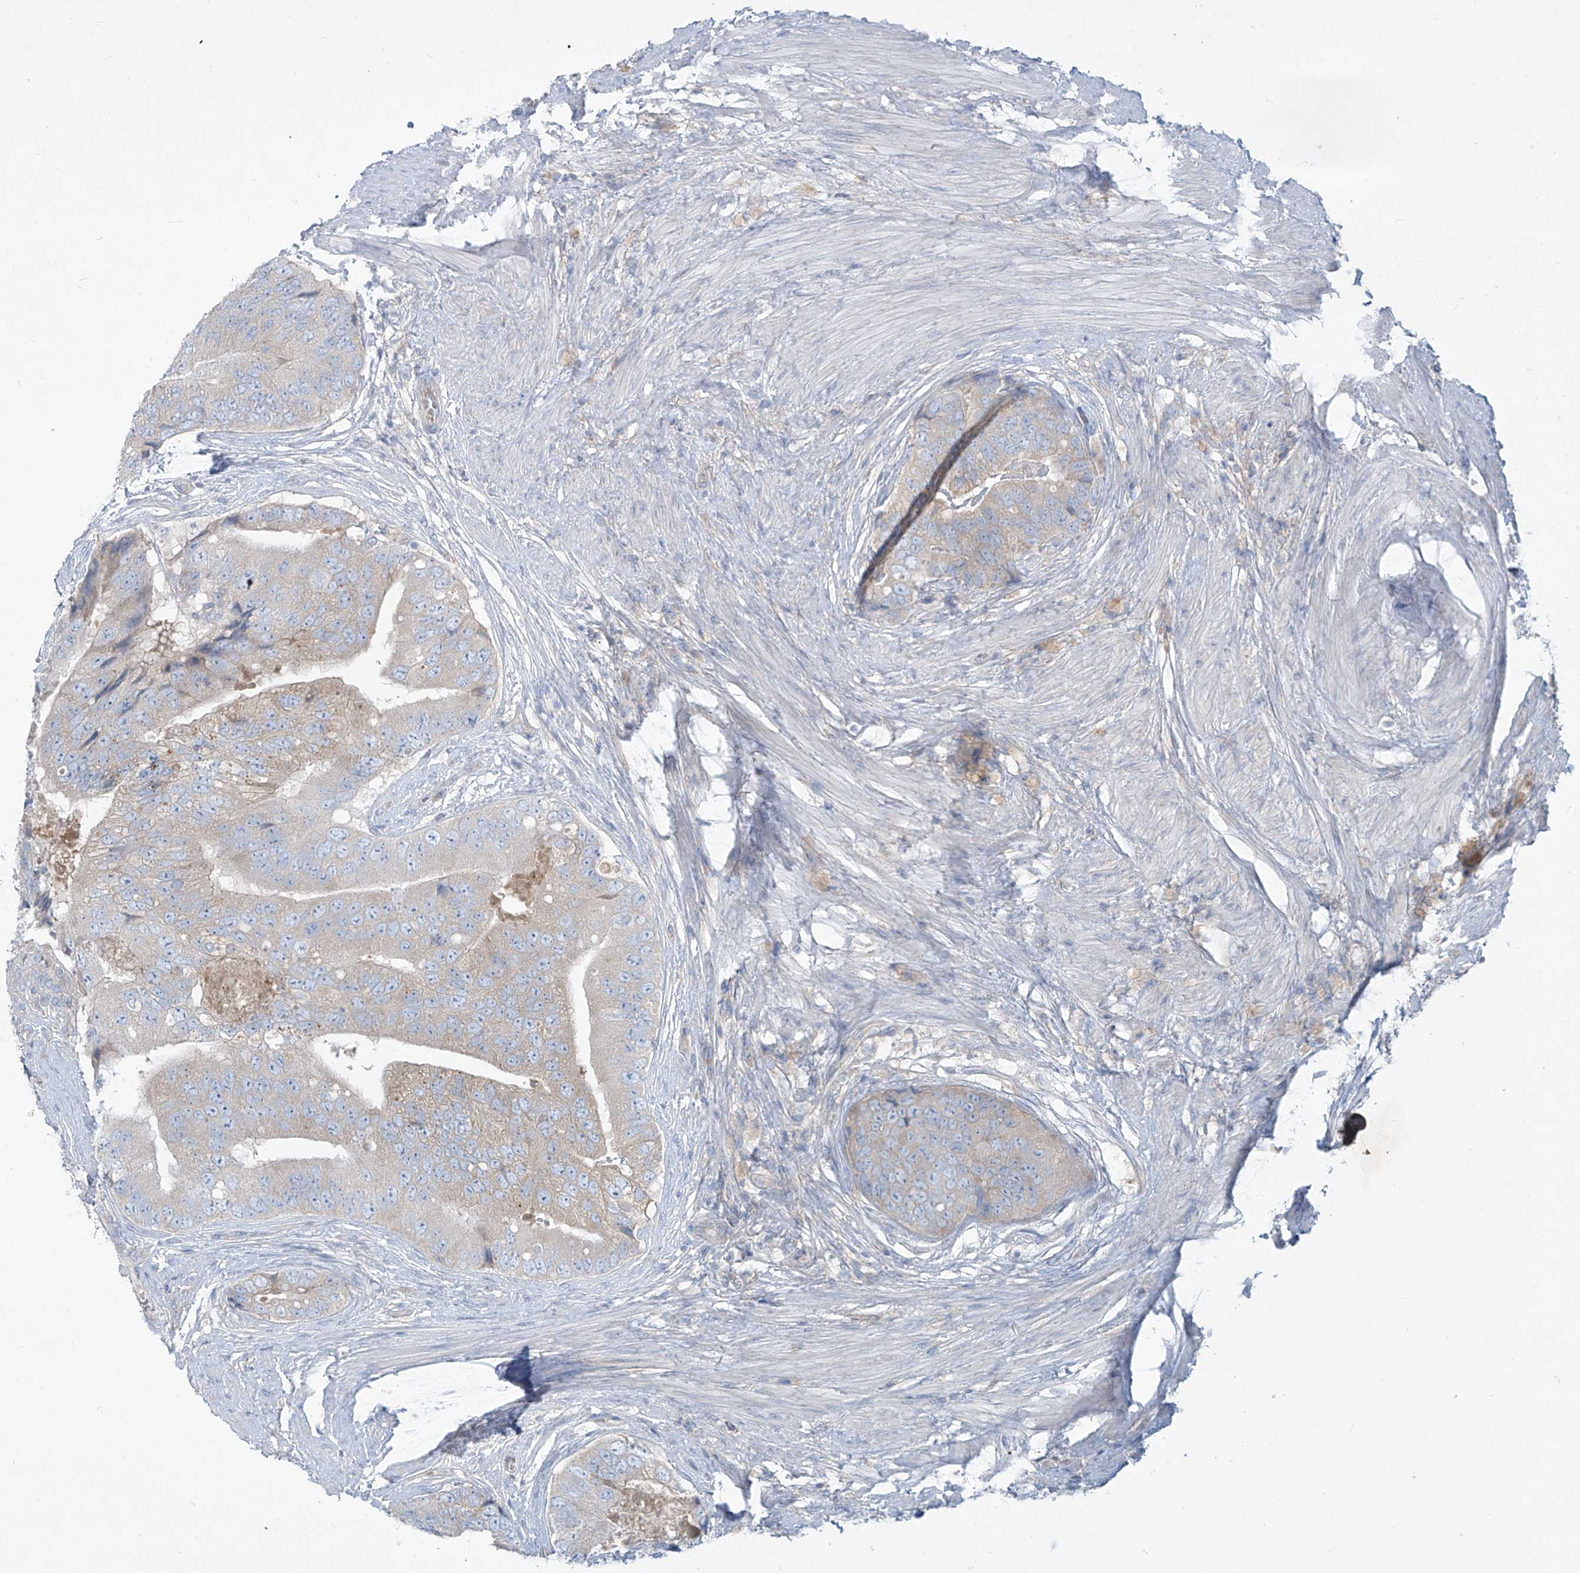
{"staining": {"intensity": "weak", "quantity": "<25%", "location": "cytoplasmic/membranous"}, "tissue": "prostate cancer", "cell_type": "Tumor cells", "image_type": "cancer", "snomed": [{"axis": "morphology", "description": "Adenocarcinoma, High grade"}, {"axis": "topography", "description": "Prostate"}], "caption": "Immunohistochemical staining of human adenocarcinoma (high-grade) (prostate) displays no significant expression in tumor cells. Nuclei are stained in blue.", "gene": "DGKQ", "patient": {"sex": "male", "age": 70}}